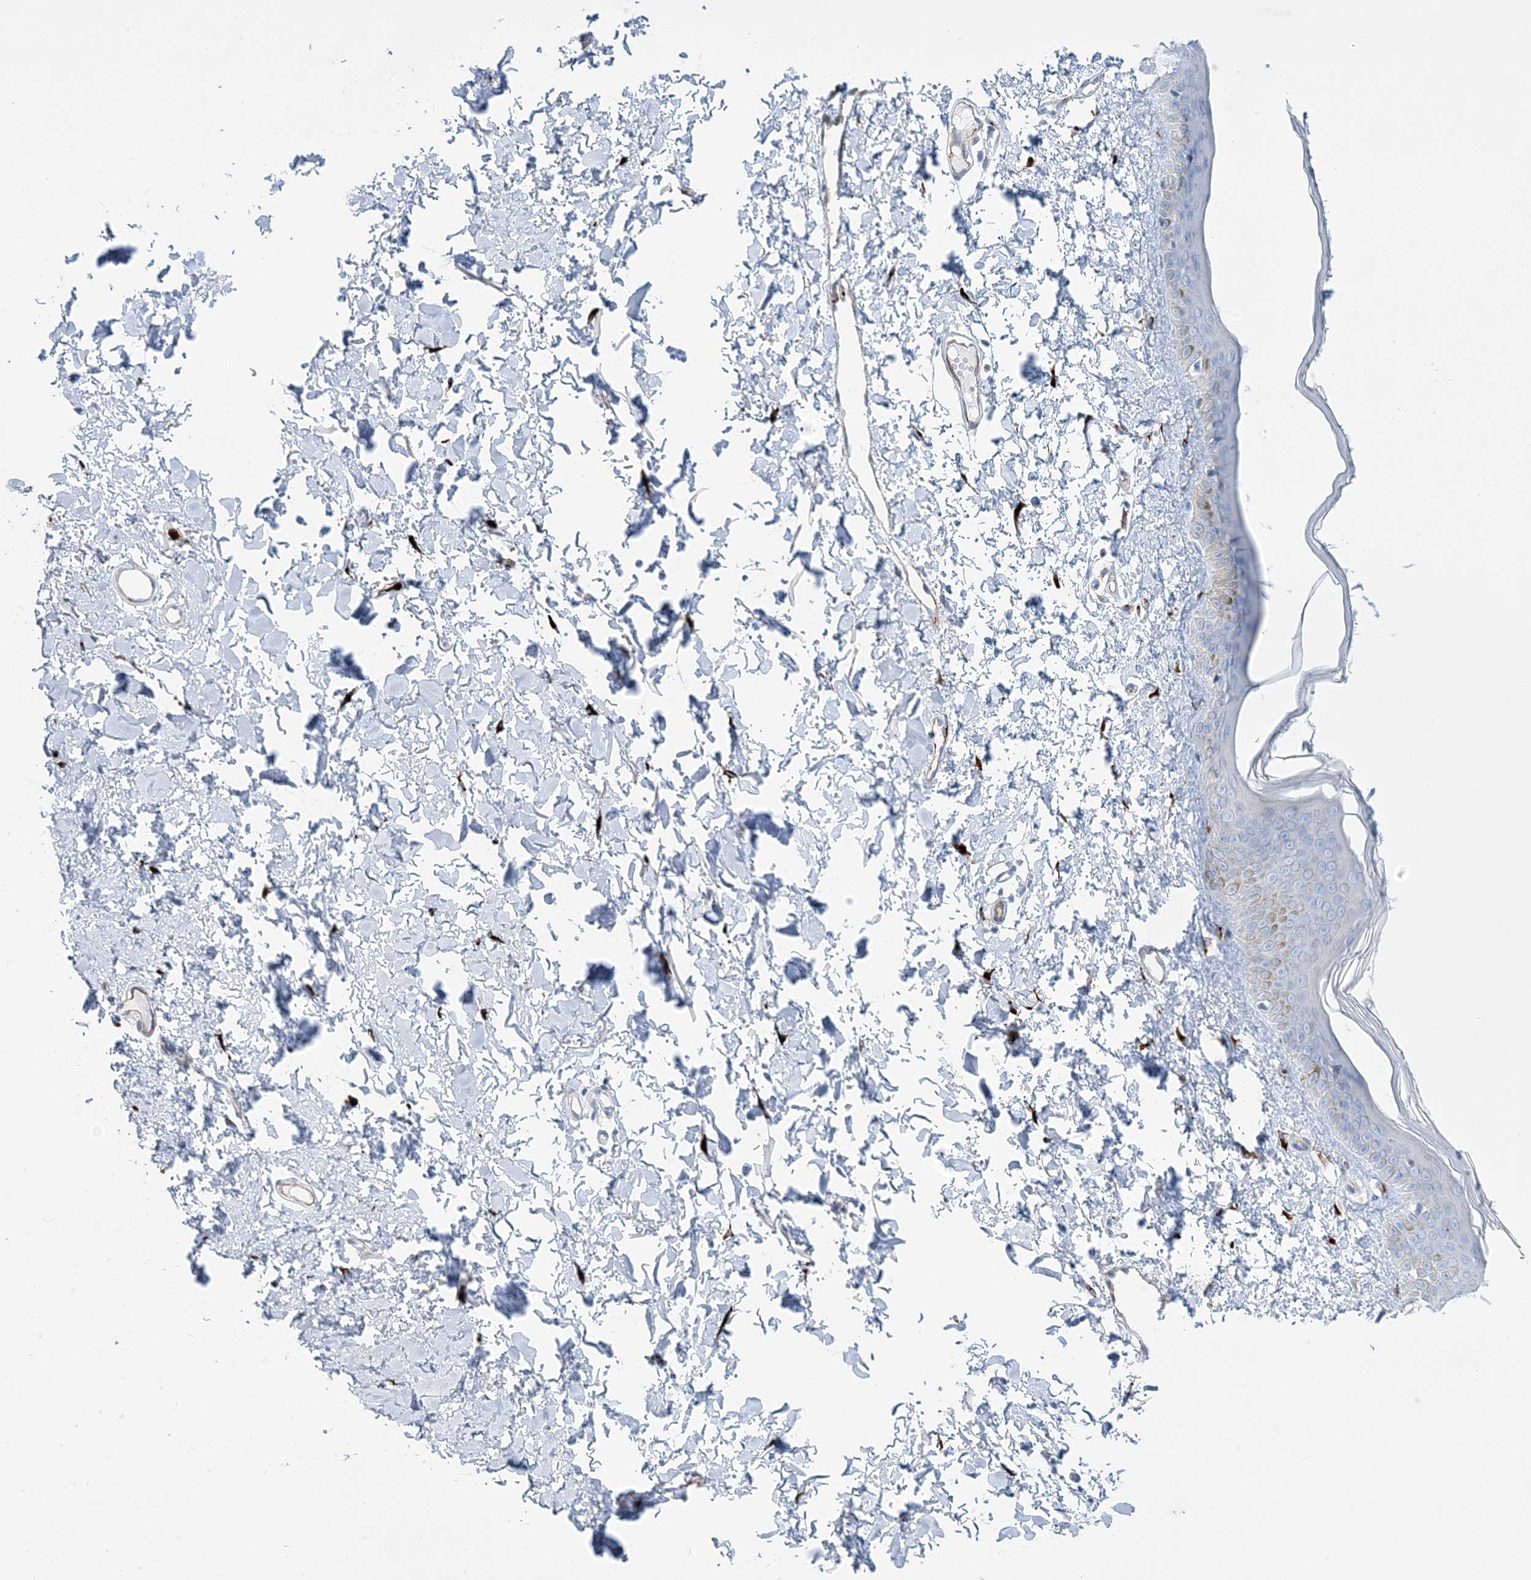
{"staining": {"intensity": "strong", "quantity": ">75%", "location": "cytoplasmic/membranous"}, "tissue": "skin", "cell_type": "Fibroblasts", "image_type": "normal", "snomed": [{"axis": "morphology", "description": "Normal tissue, NOS"}, {"axis": "topography", "description": "Skin"}], "caption": "This is a histology image of immunohistochemistry staining of normal skin, which shows strong expression in the cytoplasmic/membranous of fibroblasts.", "gene": "RAB11FIP5", "patient": {"sex": "female", "age": 58}}